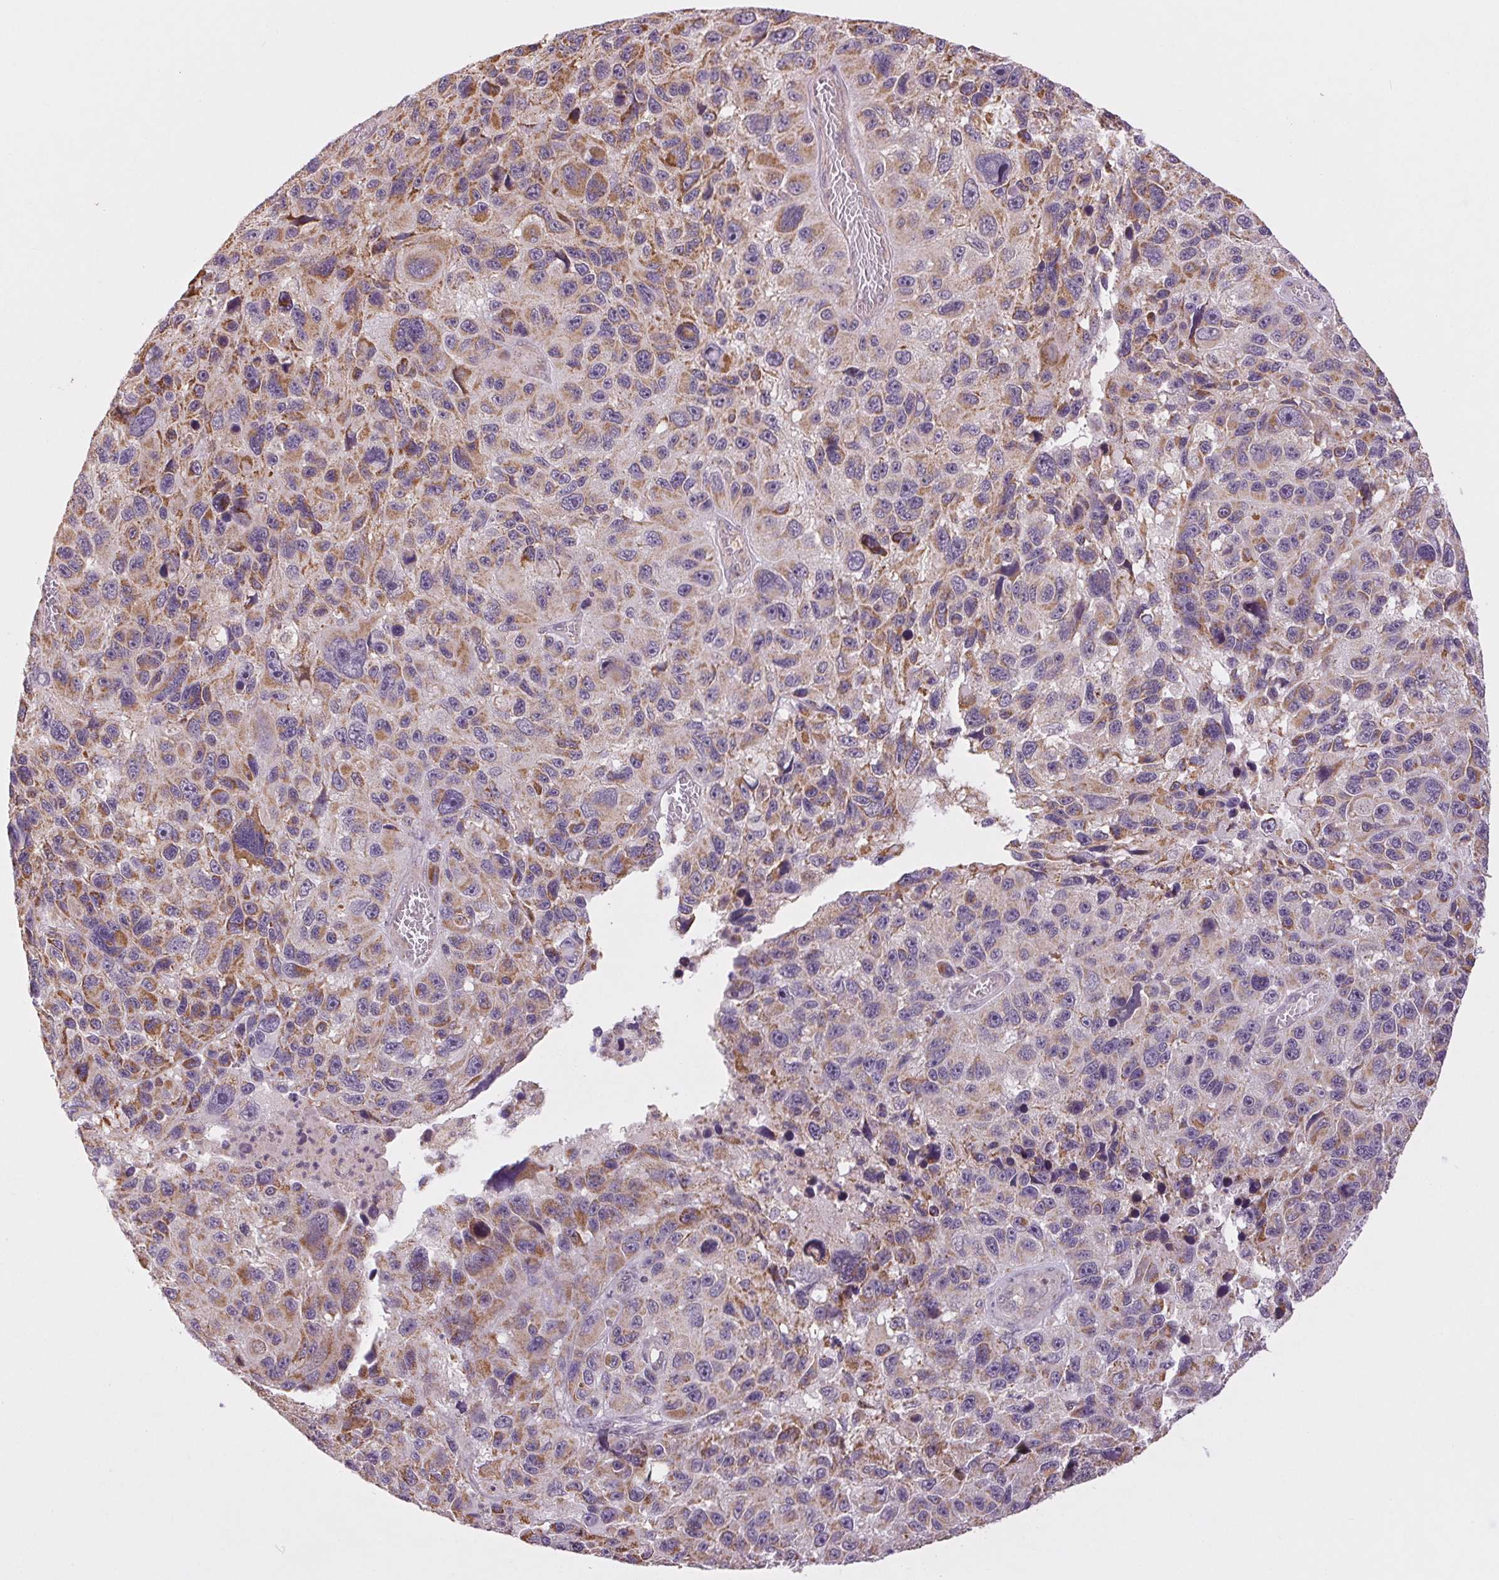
{"staining": {"intensity": "moderate", "quantity": "25%-75%", "location": "cytoplasmic/membranous"}, "tissue": "melanoma", "cell_type": "Tumor cells", "image_type": "cancer", "snomed": [{"axis": "morphology", "description": "Malignant melanoma, NOS"}, {"axis": "topography", "description": "Skin"}], "caption": "Tumor cells exhibit medium levels of moderate cytoplasmic/membranous positivity in about 25%-75% of cells in human malignant melanoma. (IHC, brightfield microscopy, high magnification).", "gene": "MAP3K5", "patient": {"sex": "male", "age": 53}}